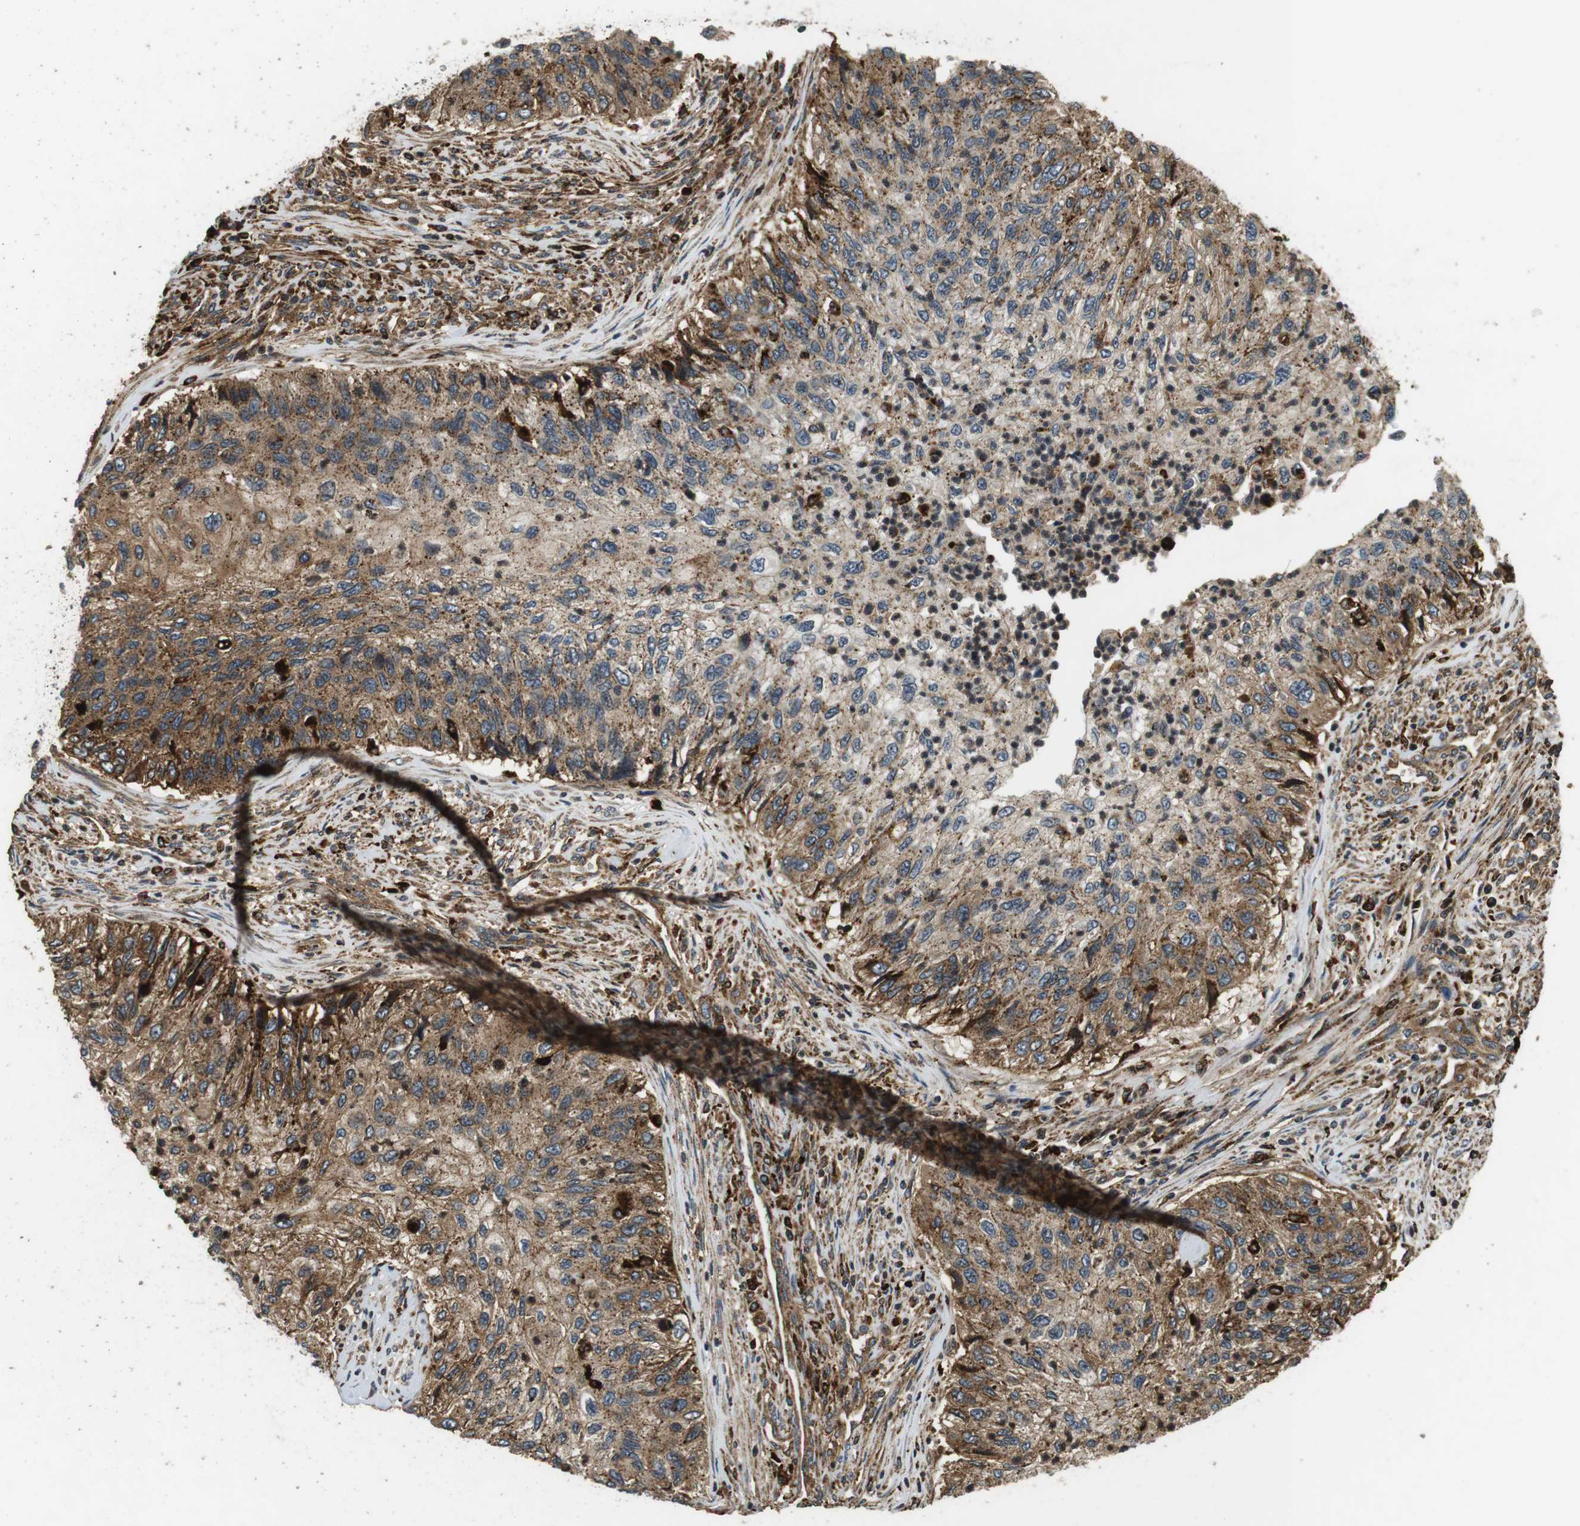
{"staining": {"intensity": "moderate", "quantity": ">75%", "location": "cytoplasmic/membranous"}, "tissue": "urothelial cancer", "cell_type": "Tumor cells", "image_type": "cancer", "snomed": [{"axis": "morphology", "description": "Urothelial carcinoma, High grade"}, {"axis": "topography", "description": "Urinary bladder"}], "caption": "Urothelial cancer stained for a protein (brown) exhibits moderate cytoplasmic/membranous positive expression in approximately >75% of tumor cells.", "gene": "TXNRD1", "patient": {"sex": "female", "age": 60}}